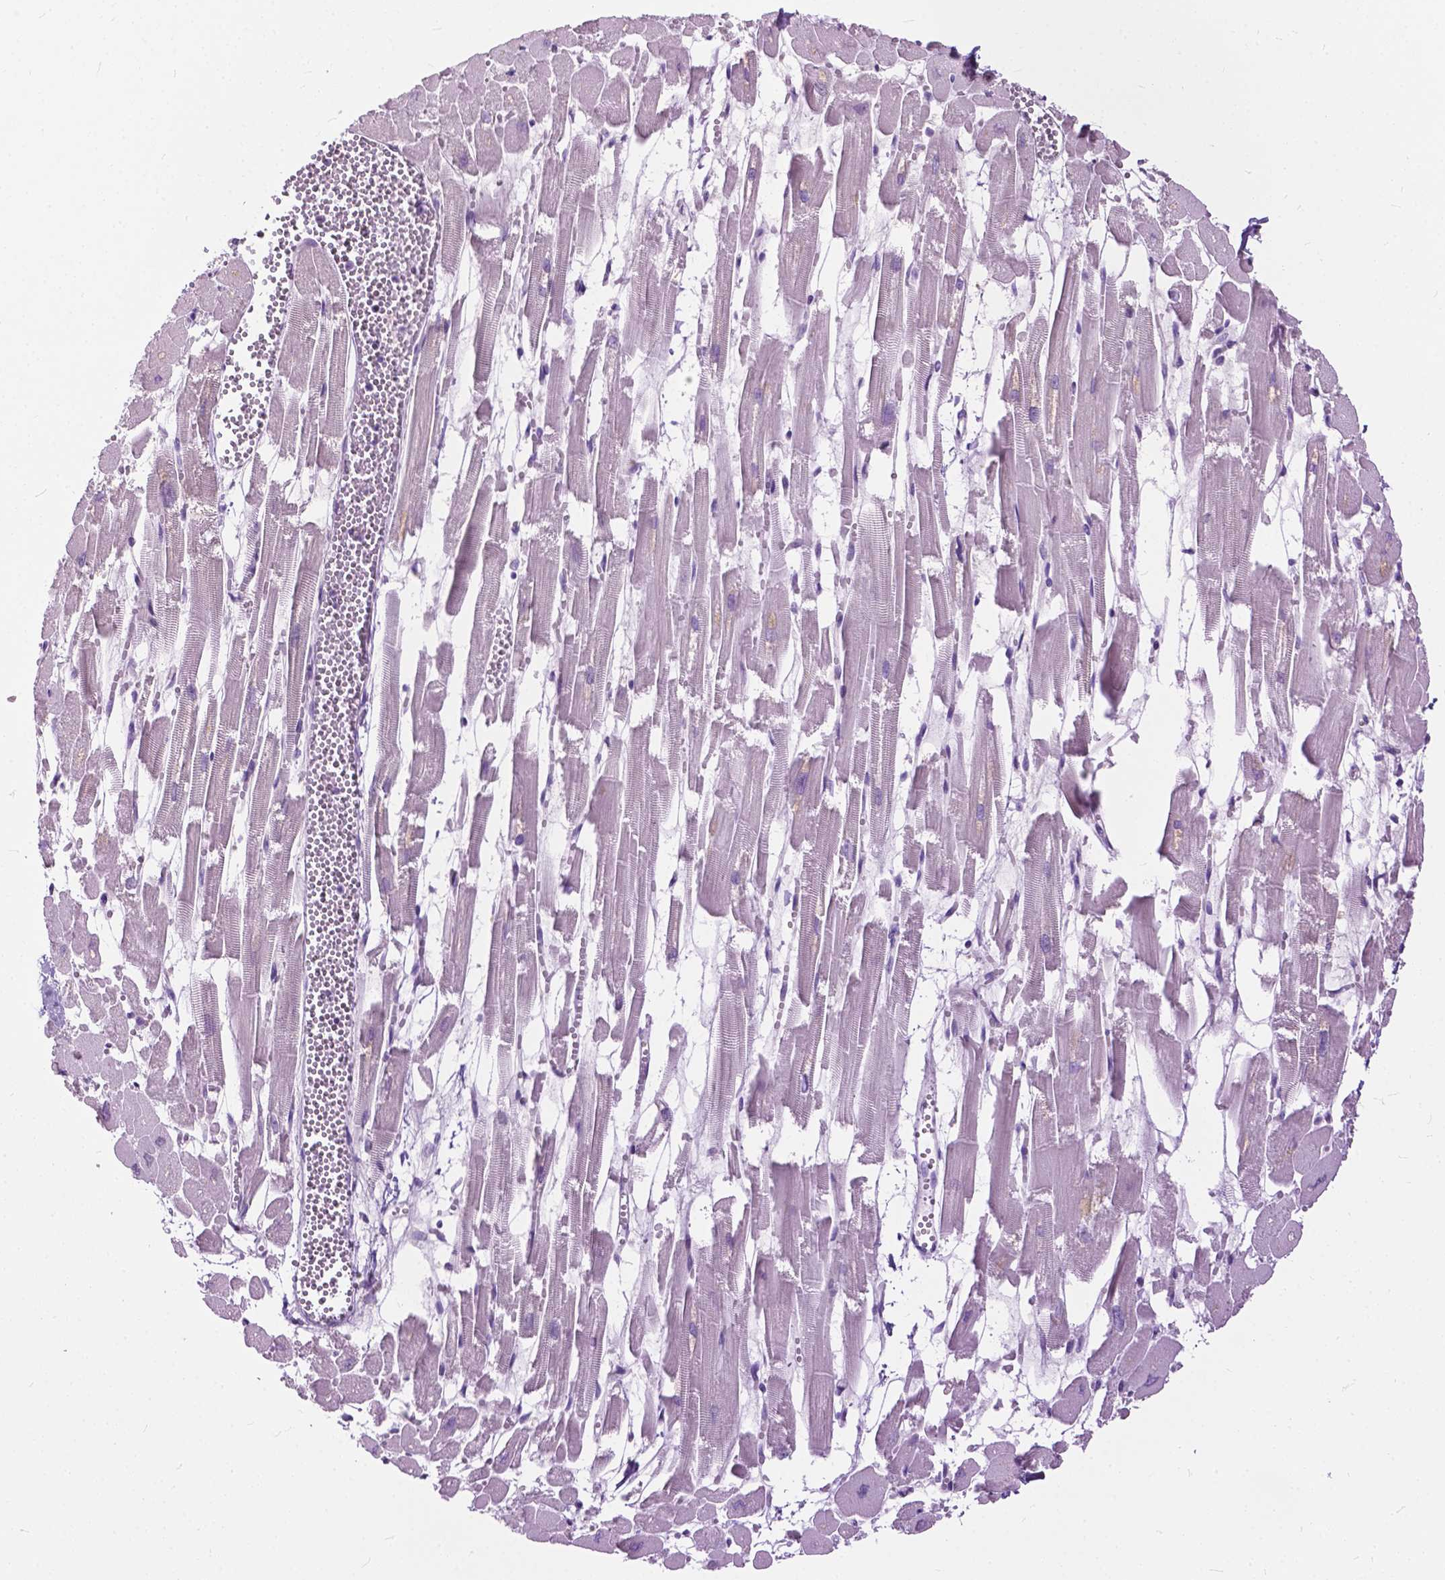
{"staining": {"intensity": "negative", "quantity": "none", "location": "none"}, "tissue": "heart muscle", "cell_type": "Cardiomyocytes", "image_type": "normal", "snomed": [{"axis": "morphology", "description": "Normal tissue, NOS"}, {"axis": "topography", "description": "Heart"}], "caption": "DAB (3,3'-diaminobenzidine) immunohistochemical staining of unremarkable heart muscle reveals no significant staining in cardiomyocytes. (Immunohistochemistry (ihc), brightfield microscopy, high magnification).", "gene": "GPR37L1", "patient": {"sex": "female", "age": 52}}